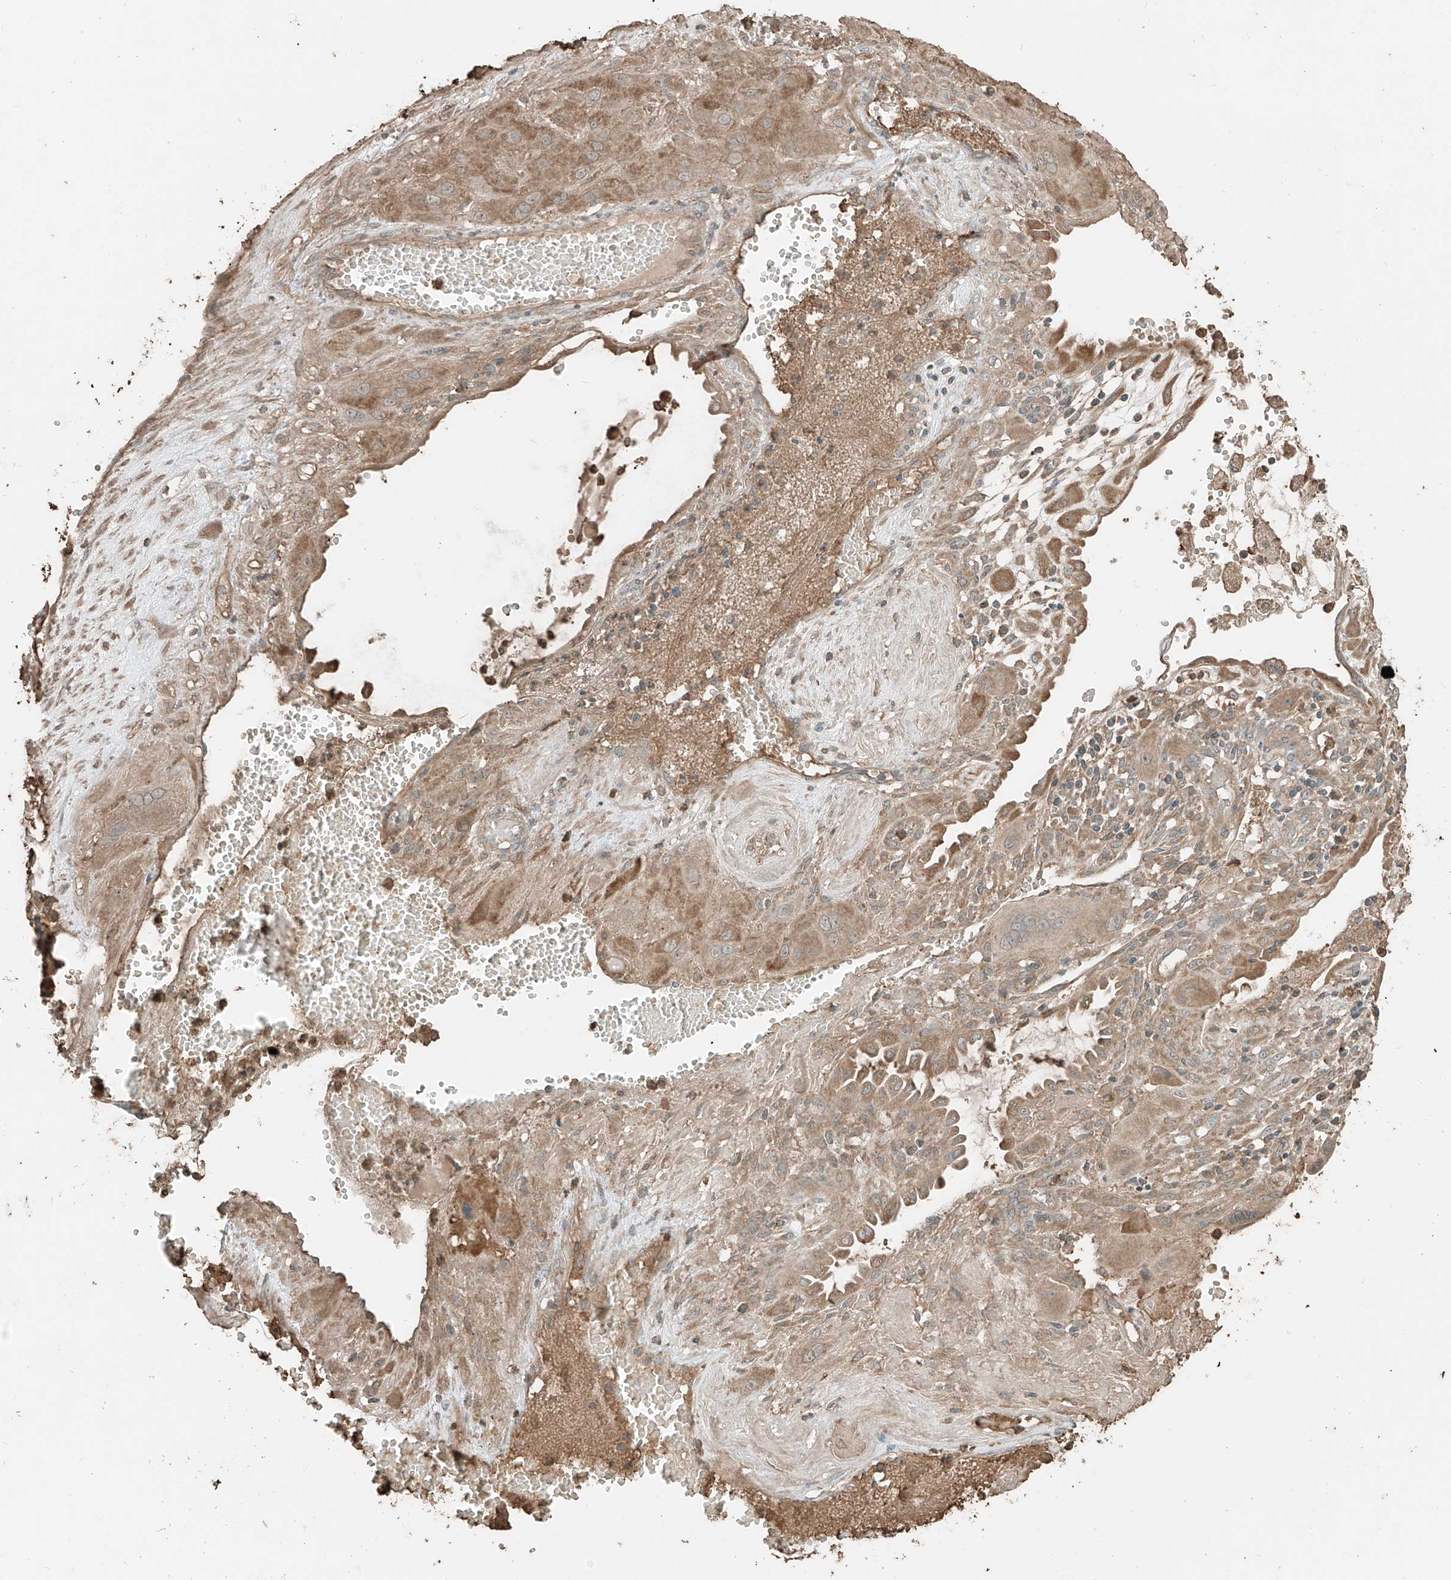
{"staining": {"intensity": "moderate", "quantity": "25%-75%", "location": "cytoplasmic/membranous"}, "tissue": "cervical cancer", "cell_type": "Tumor cells", "image_type": "cancer", "snomed": [{"axis": "morphology", "description": "Squamous cell carcinoma, NOS"}, {"axis": "topography", "description": "Cervix"}], "caption": "A histopathology image of squamous cell carcinoma (cervical) stained for a protein shows moderate cytoplasmic/membranous brown staining in tumor cells.", "gene": "RFTN2", "patient": {"sex": "female", "age": 34}}